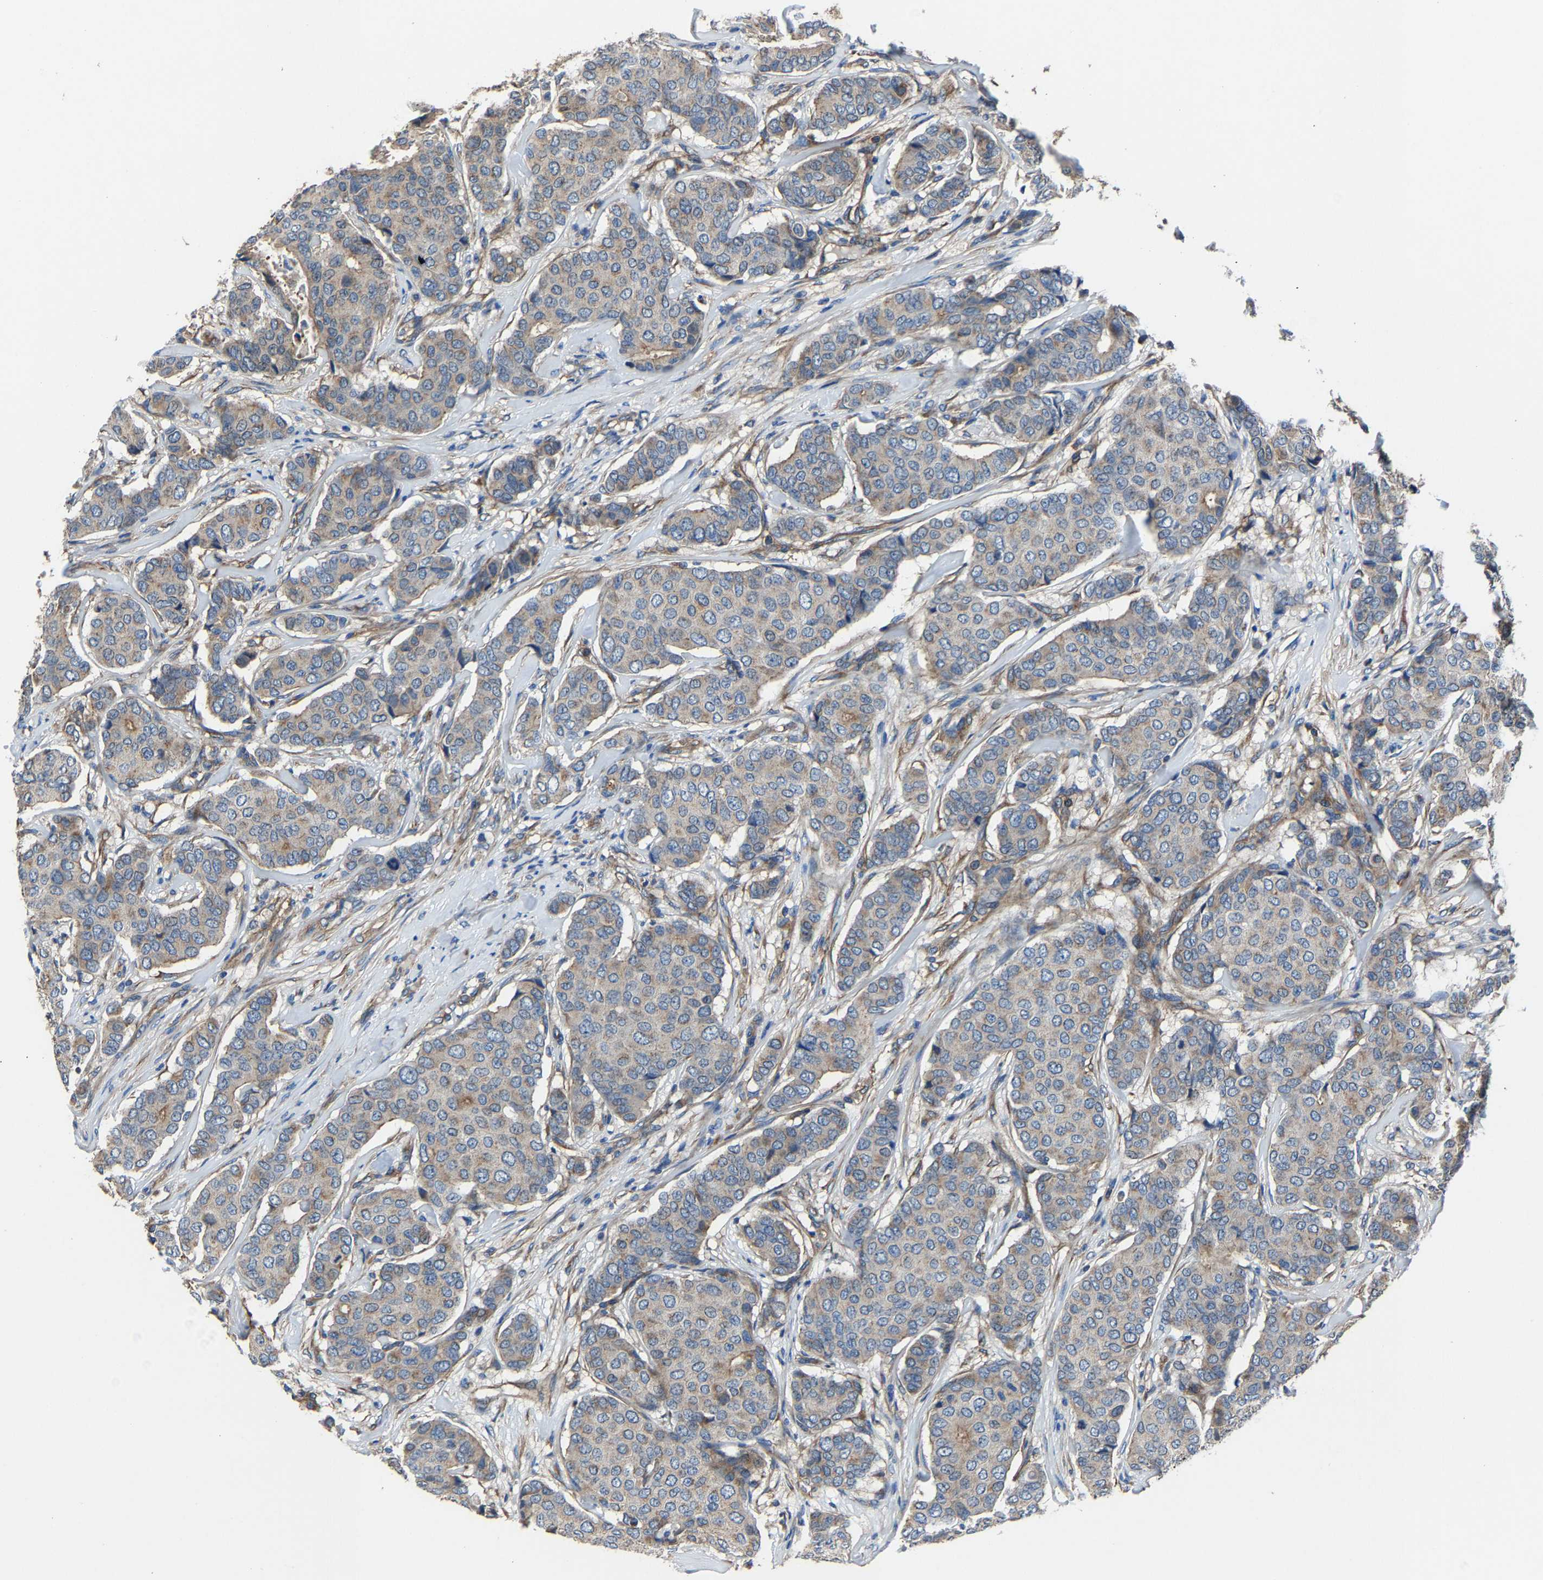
{"staining": {"intensity": "moderate", "quantity": "<25%", "location": "cytoplasmic/membranous"}, "tissue": "breast cancer", "cell_type": "Tumor cells", "image_type": "cancer", "snomed": [{"axis": "morphology", "description": "Duct carcinoma"}, {"axis": "topography", "description": "Breast"}], "caption": "This image reveals immunohistochemistry (IHC) staining of breast cancer, with low moderate cytoplasmic/membranous expression in about <25% of tumor cells.", "gene": "KIAA1958", "patient": {"sex": "female", "age": 75}}